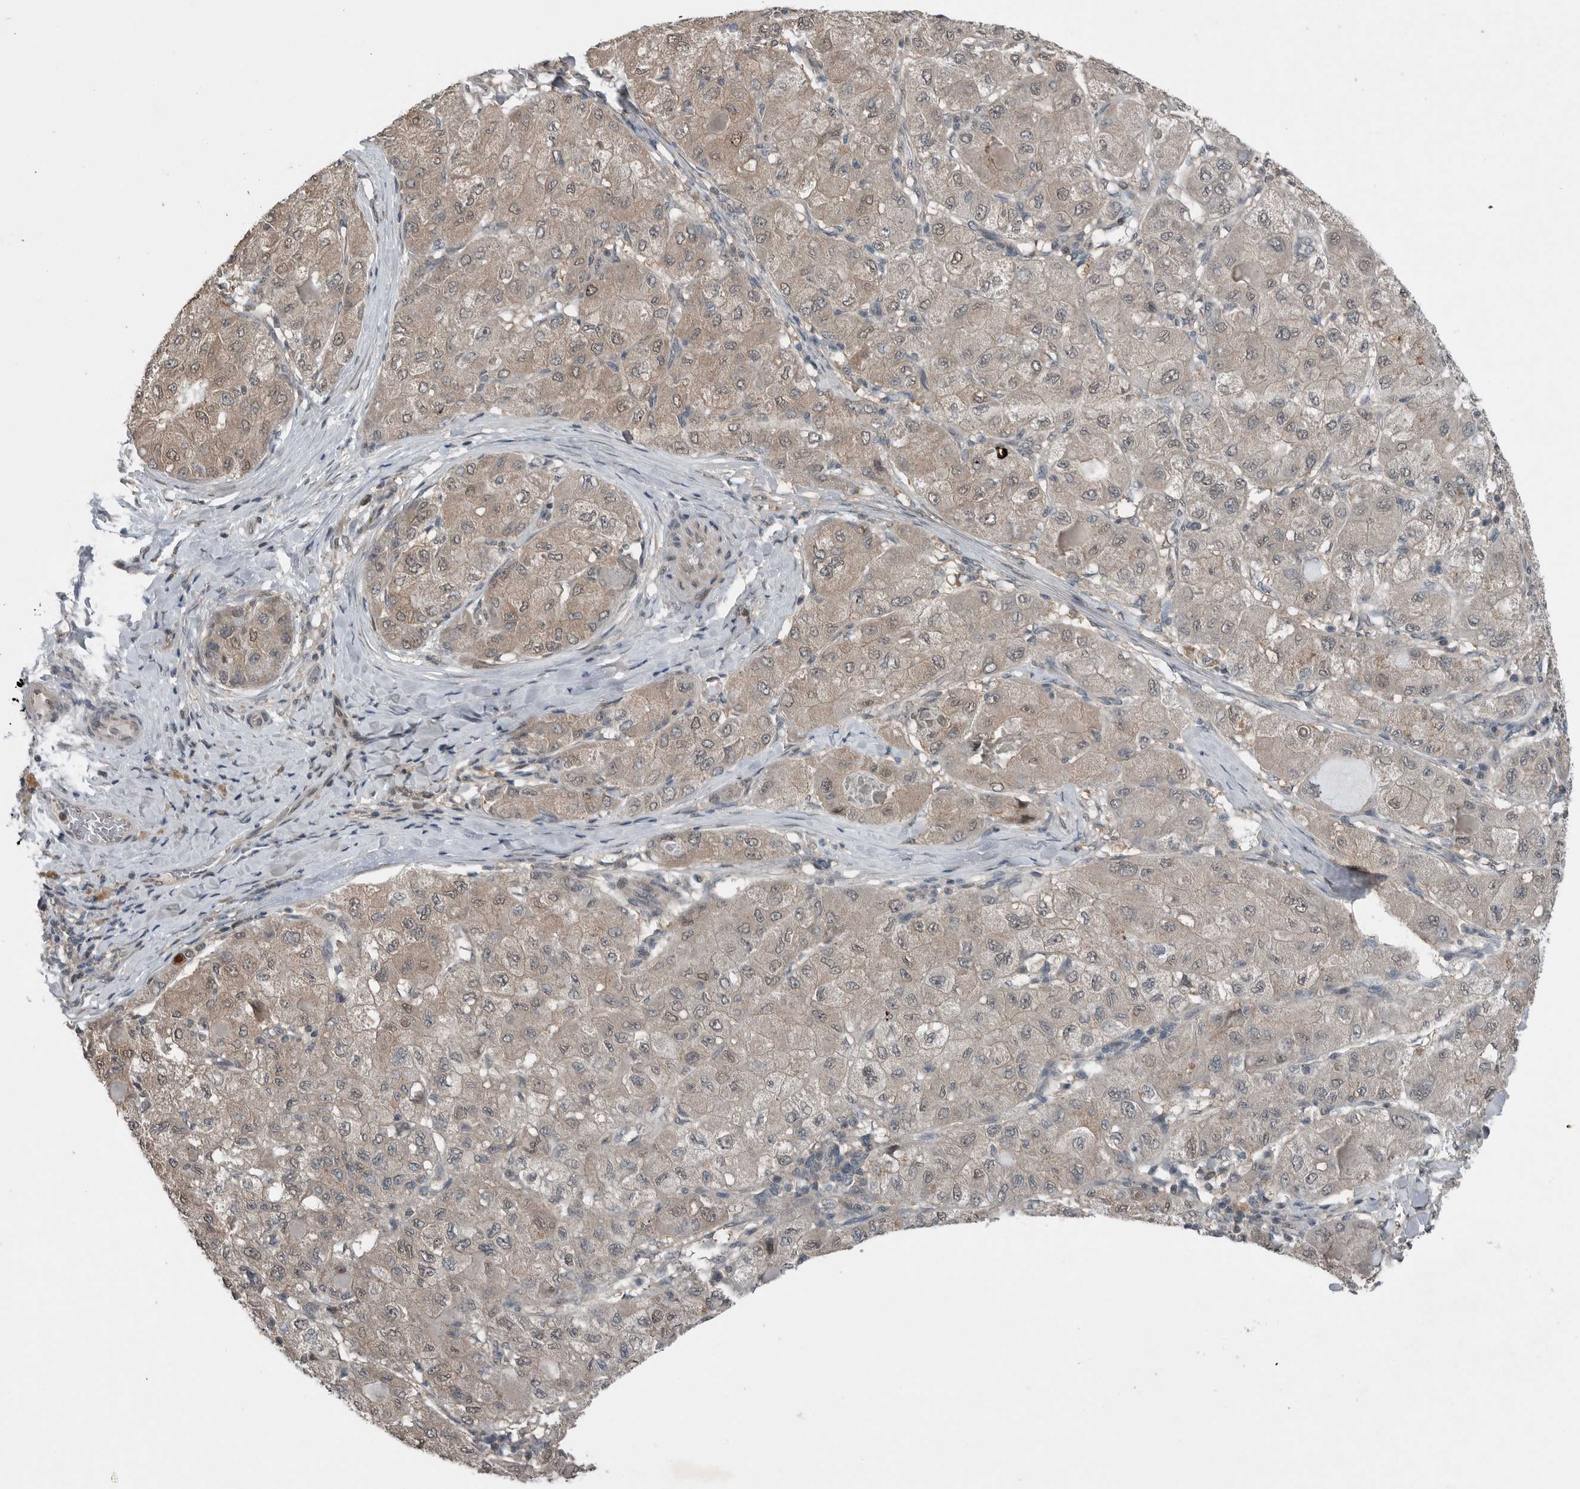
{"staining": {"intensity": "weak", "quantity": ">75%", "location": "cytoplasmic/membranous,nuclear"}, "tissue": "liver cancer", "cell_type": "Tumor cells", "image_type": "cancer", "snomed": [{"axis": "morphology", "description": "Carcinoma, Hepatocellular, NOS"}, {"axis": "topography", "description": "Liver"}], "caption": "Protein positivity by immunohistochemistry demonstrates weak cytoplasmic/membranous and nuclear staining in approximately >75% of tumor cells in liver cancer.", "gene": "MFAP3L", "patient": {"sex": "male", "age": 80}}